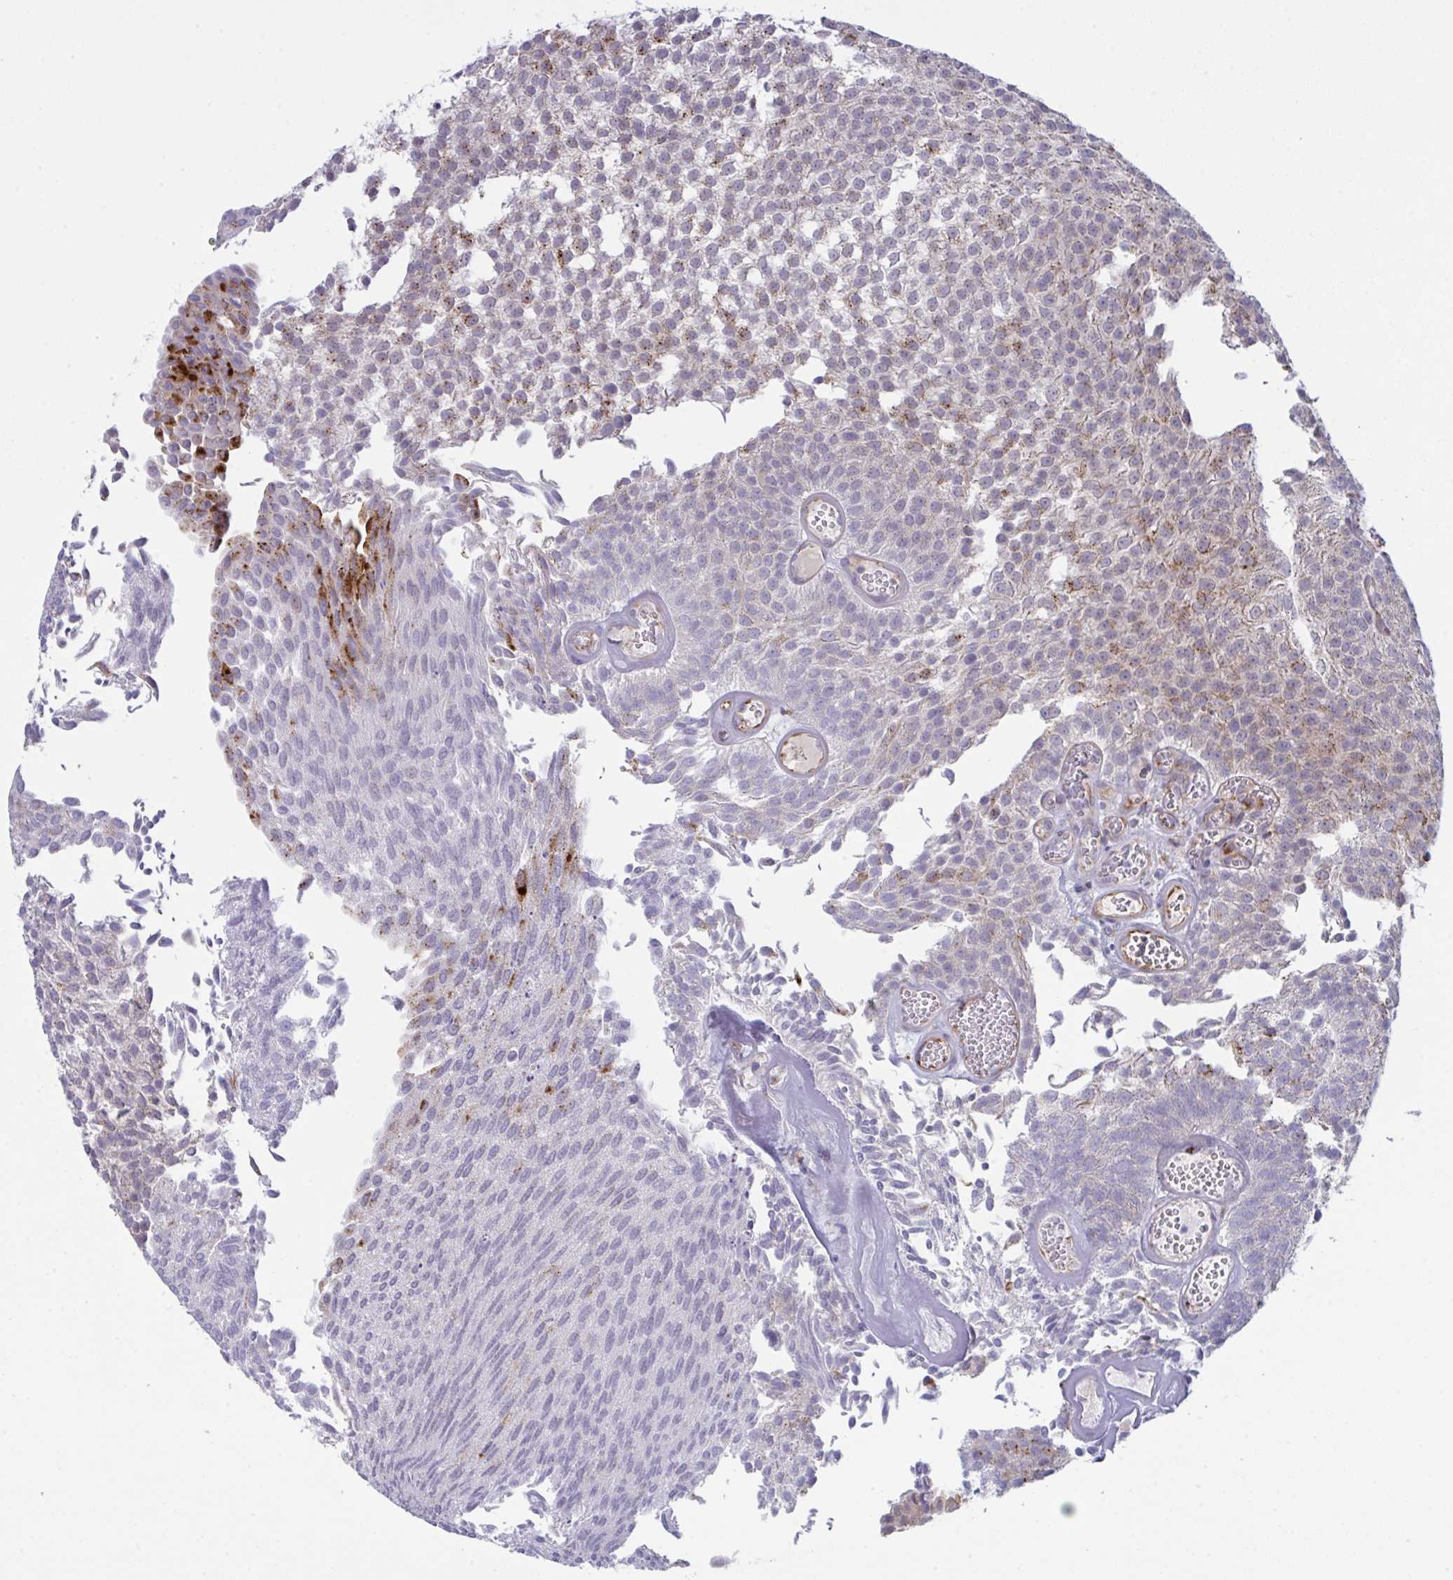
{"staining": {"intensity": "weak", "quantity": "<25%", "location": "cytoplasmic/membranous"}, "tissue": "urothelial cancer", "cell_type": "Tumor cells", "image_type": "cancer", "snomed": [{"axis": "morphology", "description": "Urothelial carcinoma, Low grade"}, {"axis": "topography", "description": "Urinary bladder"}], "caption": "Tumor cells are negative for brown protein staining in urothelial cancer.", "gene": "DCBLD1", "patient": {"sex": "male", "age": 82}}